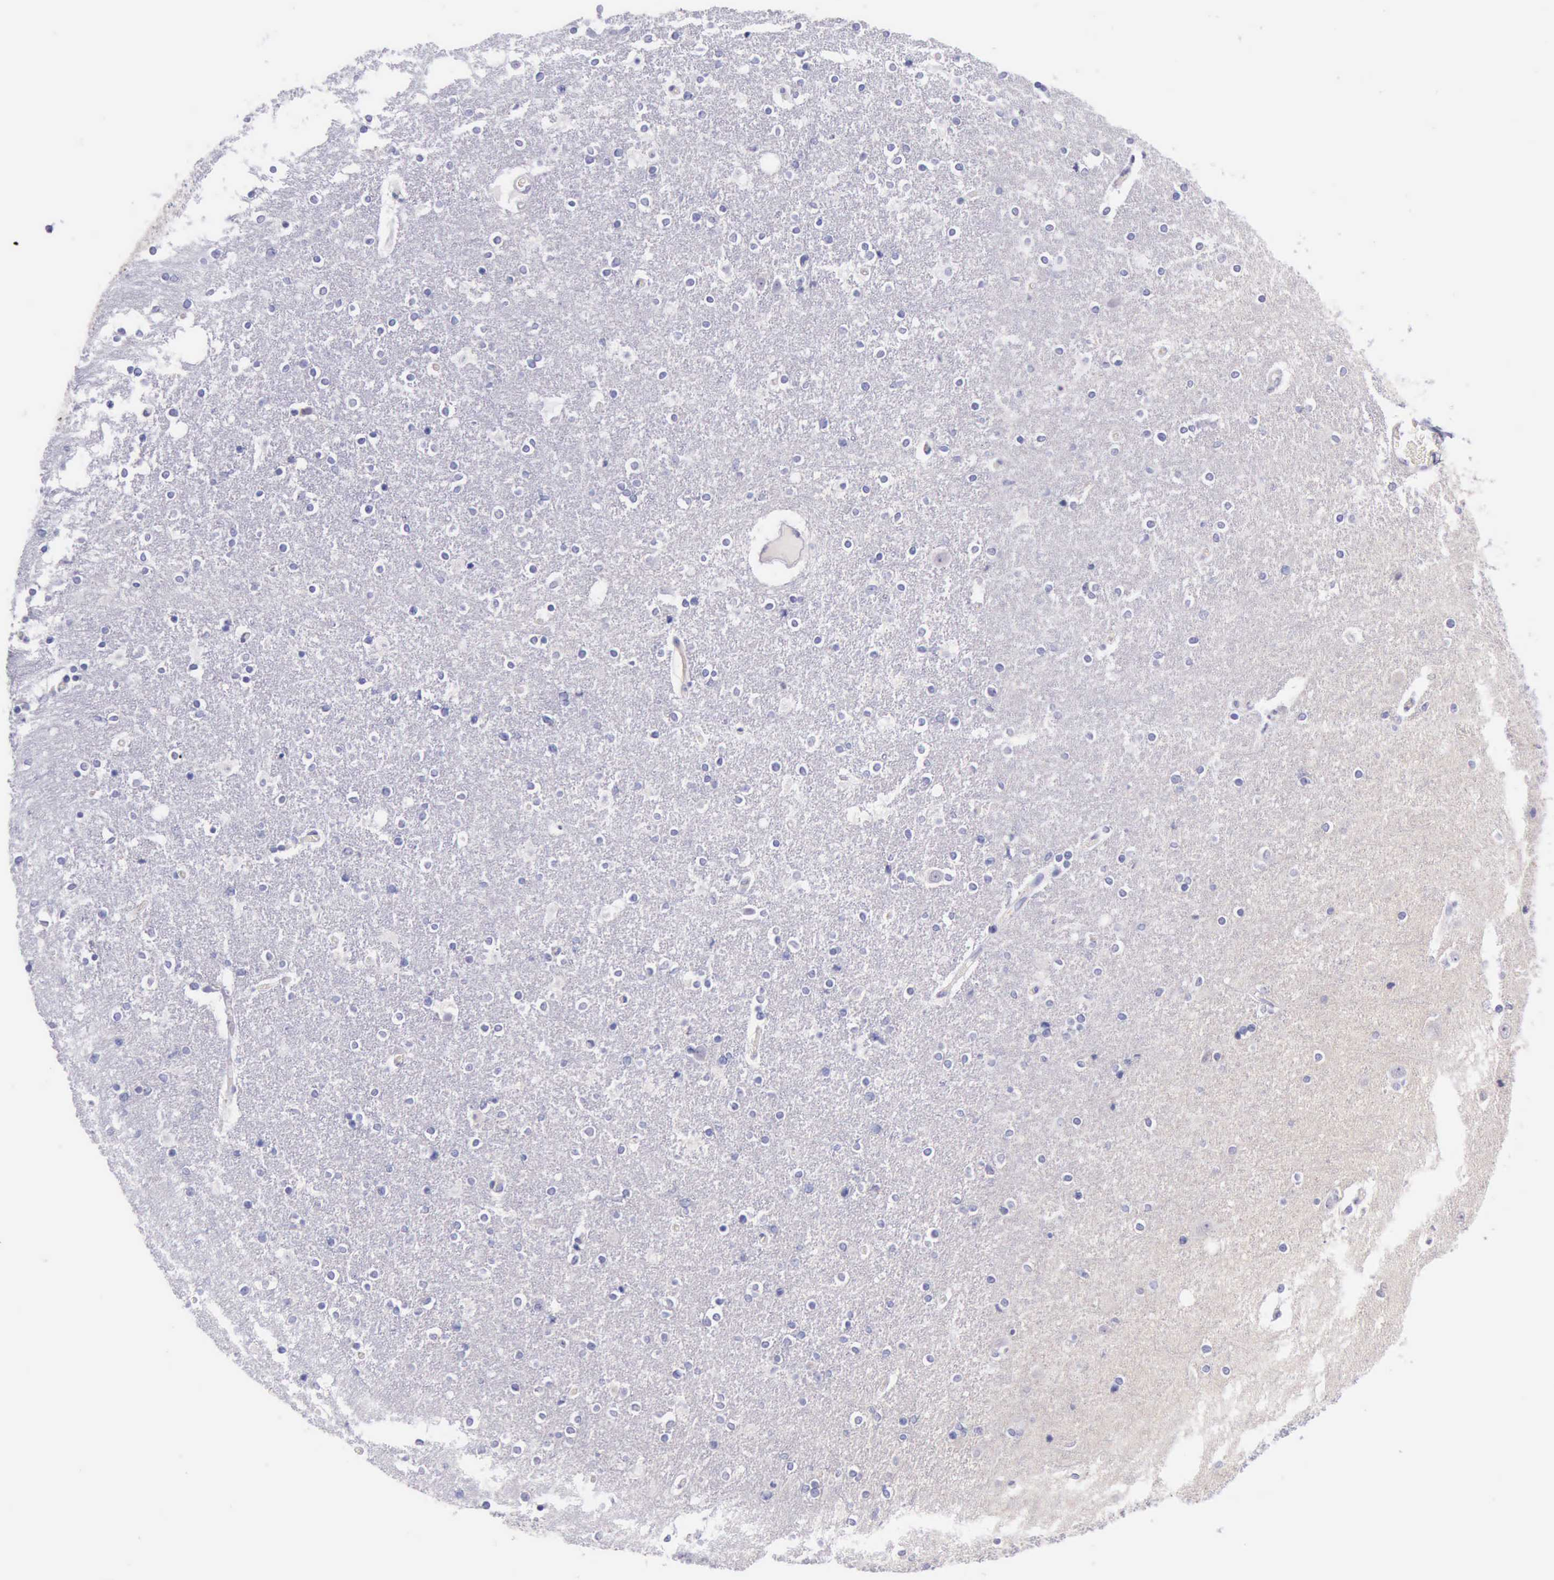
{"staining": {"intensity": "negative", "quantity": "none", "location": "none"}, "tissue": "caudate", "cell_type": "Glial cells", "image_type": "normal", "snomed": [{"axis": "morphology", "description": "Normal tissue, NOS"}, {"axis": "topography", "description": "Lateral ventricle wall"}], "caption": "Image shows no protein positivity in glial cells of normal caudate.", "gene": "LRFN5", "patient": {"sex": "female", "age": 54}}